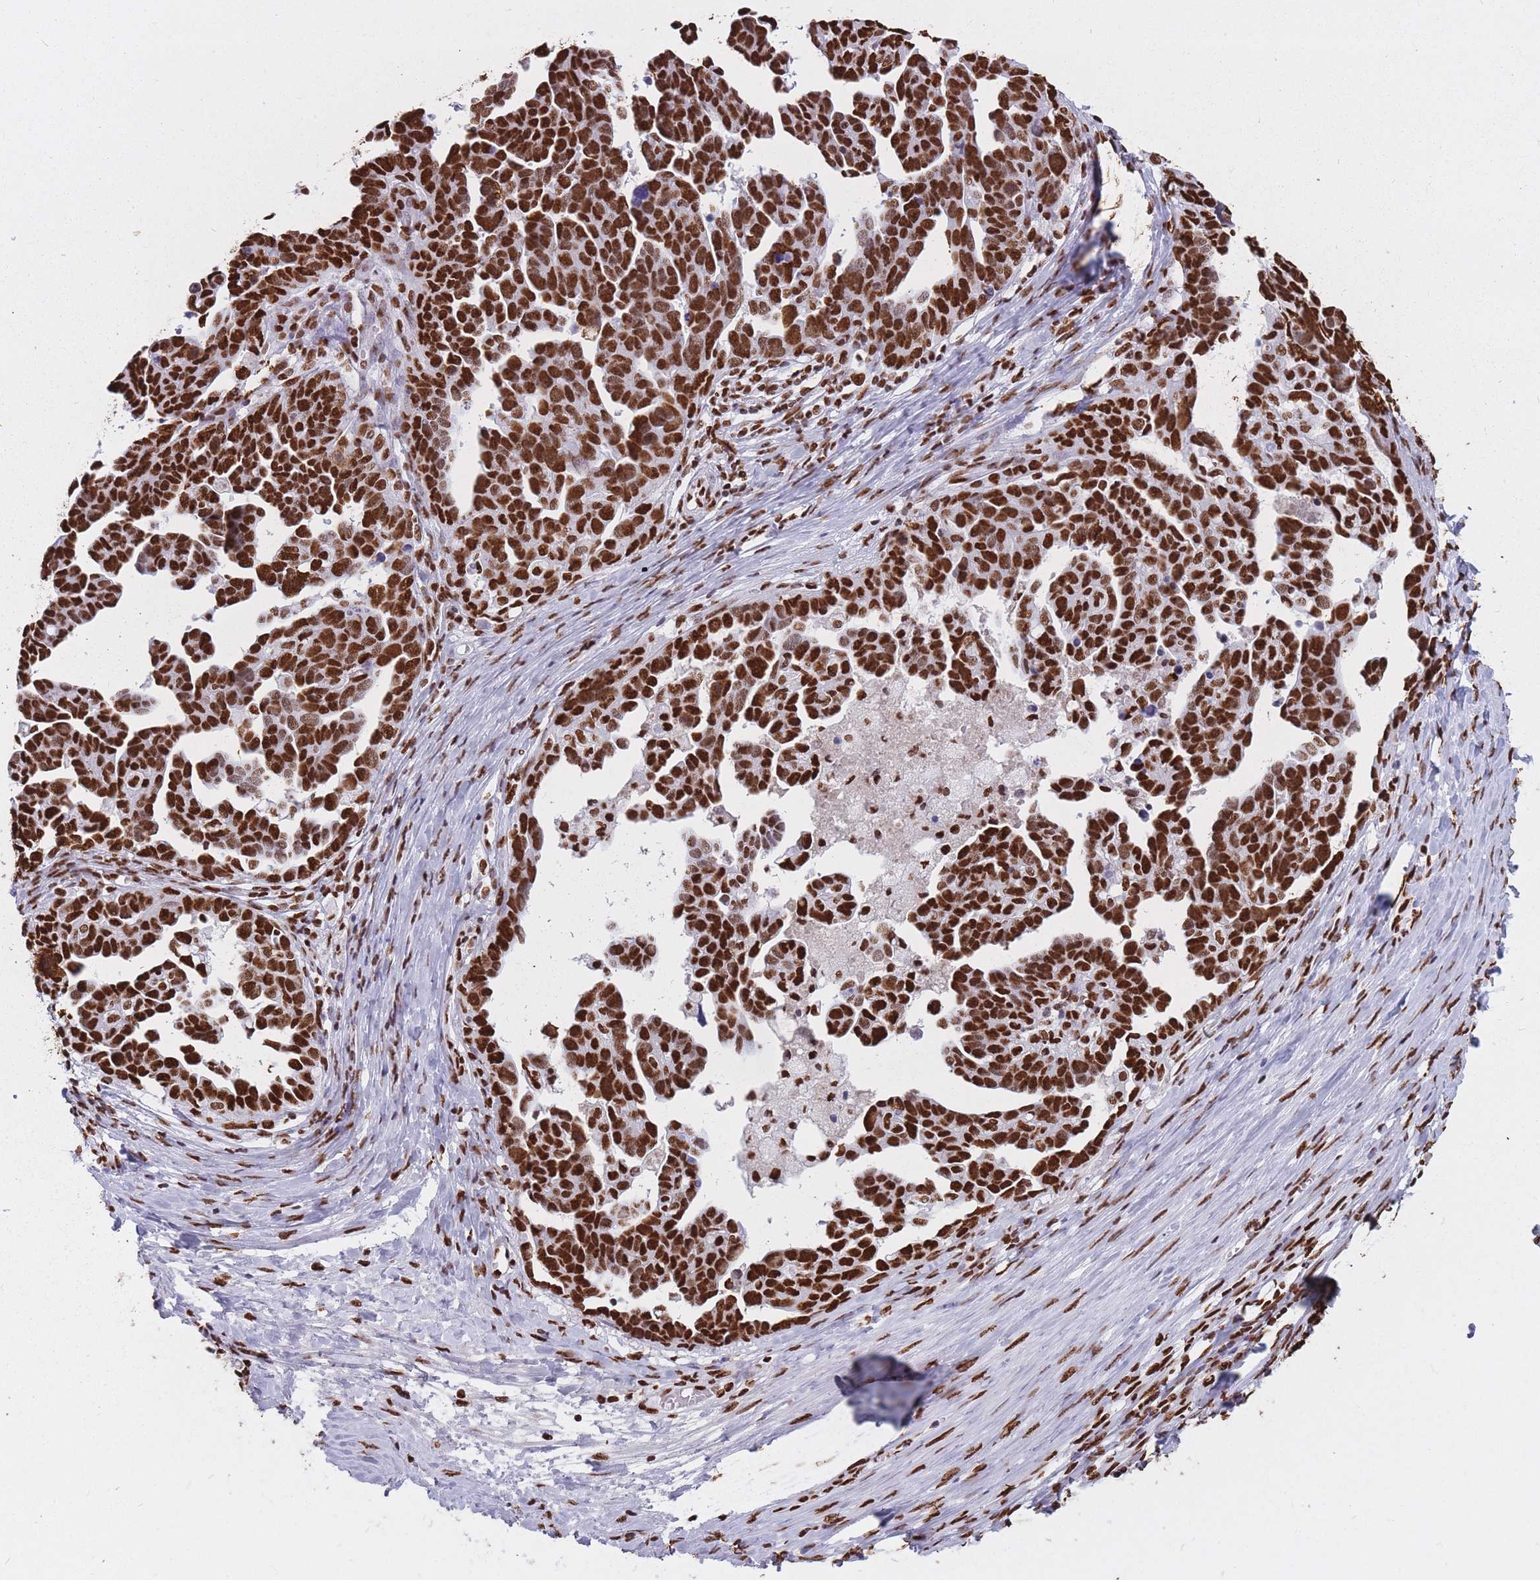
{"staining": {"intensity": "strong", "quantity": ">75%", "location": "nuclear"}, "tissue": "ovarian cancer", "cell_type": "Tumor cells", "image_type": "cancer", "snomed": [{"axis": "morphology", "description": "Cystadenocarcinoma, serous, NOS"}, {"axis": "topography", "description": "Ovary"}], "caption": "Protein expression analysis of serous cystadenocarcinoma (ovarian) shows strong nuclear expression in approximately >75% of tumor cells.", "gene": "HNRNPUL1", "patient": {"sex": "female", "age": 54}}